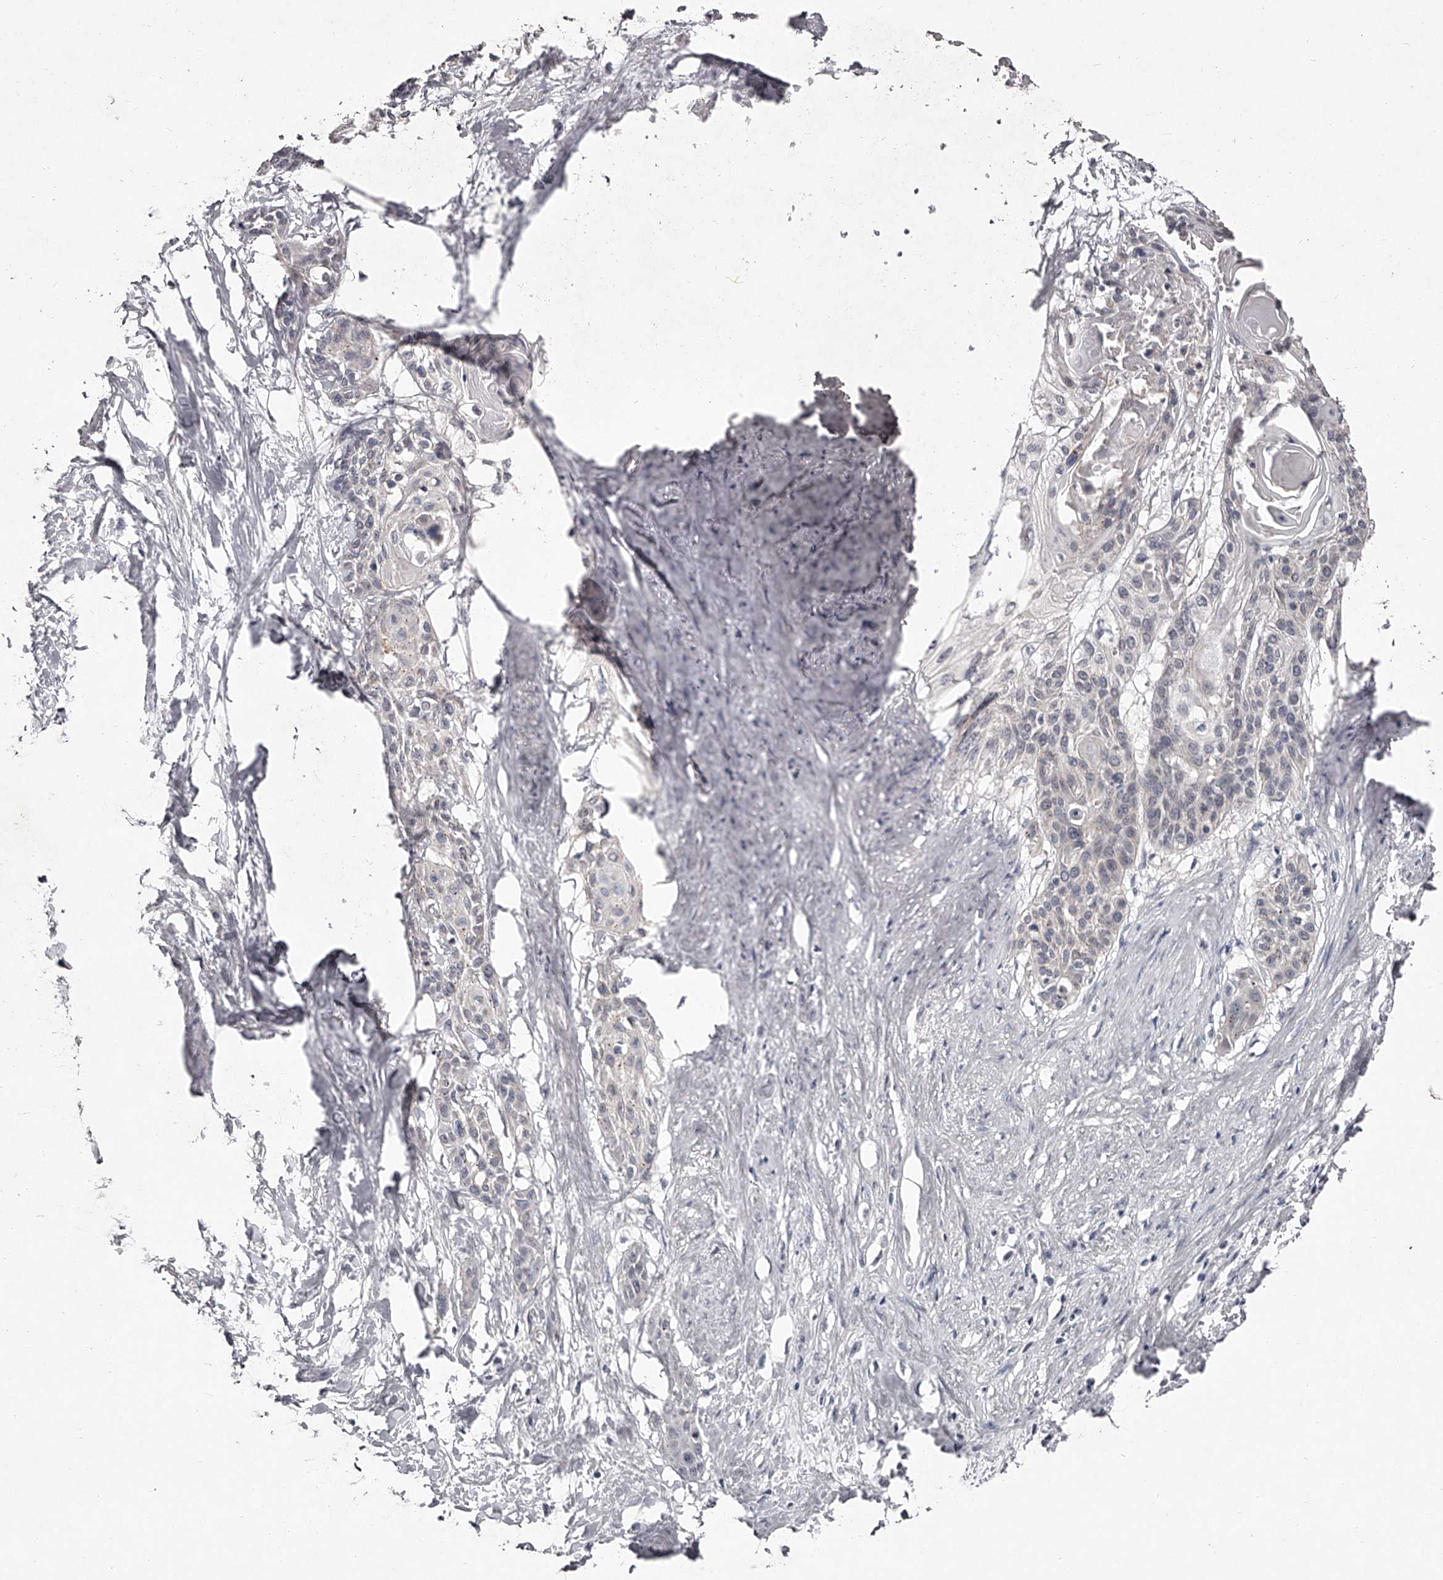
{"staining": {"intensity": "negative", "quantity": "none", "location": "none"}, "tissue": "cervical cancer", "cell_type": "Tumor cells", "image_type": "cancer", "snomed": [{"axis": "morphology", "description": "Squamous cell carcinoma, NOS"}, {"axis": "topography", "description": "Cervix"}], "caption": "High magnification brightfield microscopy of cervical squamous cell carcinoma stained with DAB (3,3'-diaminobenzidine) (brown) and counterstained with hematoxylin (blue): tumor cells show no significant expression.", "gene": "NT5DC1", "patient": {"sex": "female", "age": 57}}